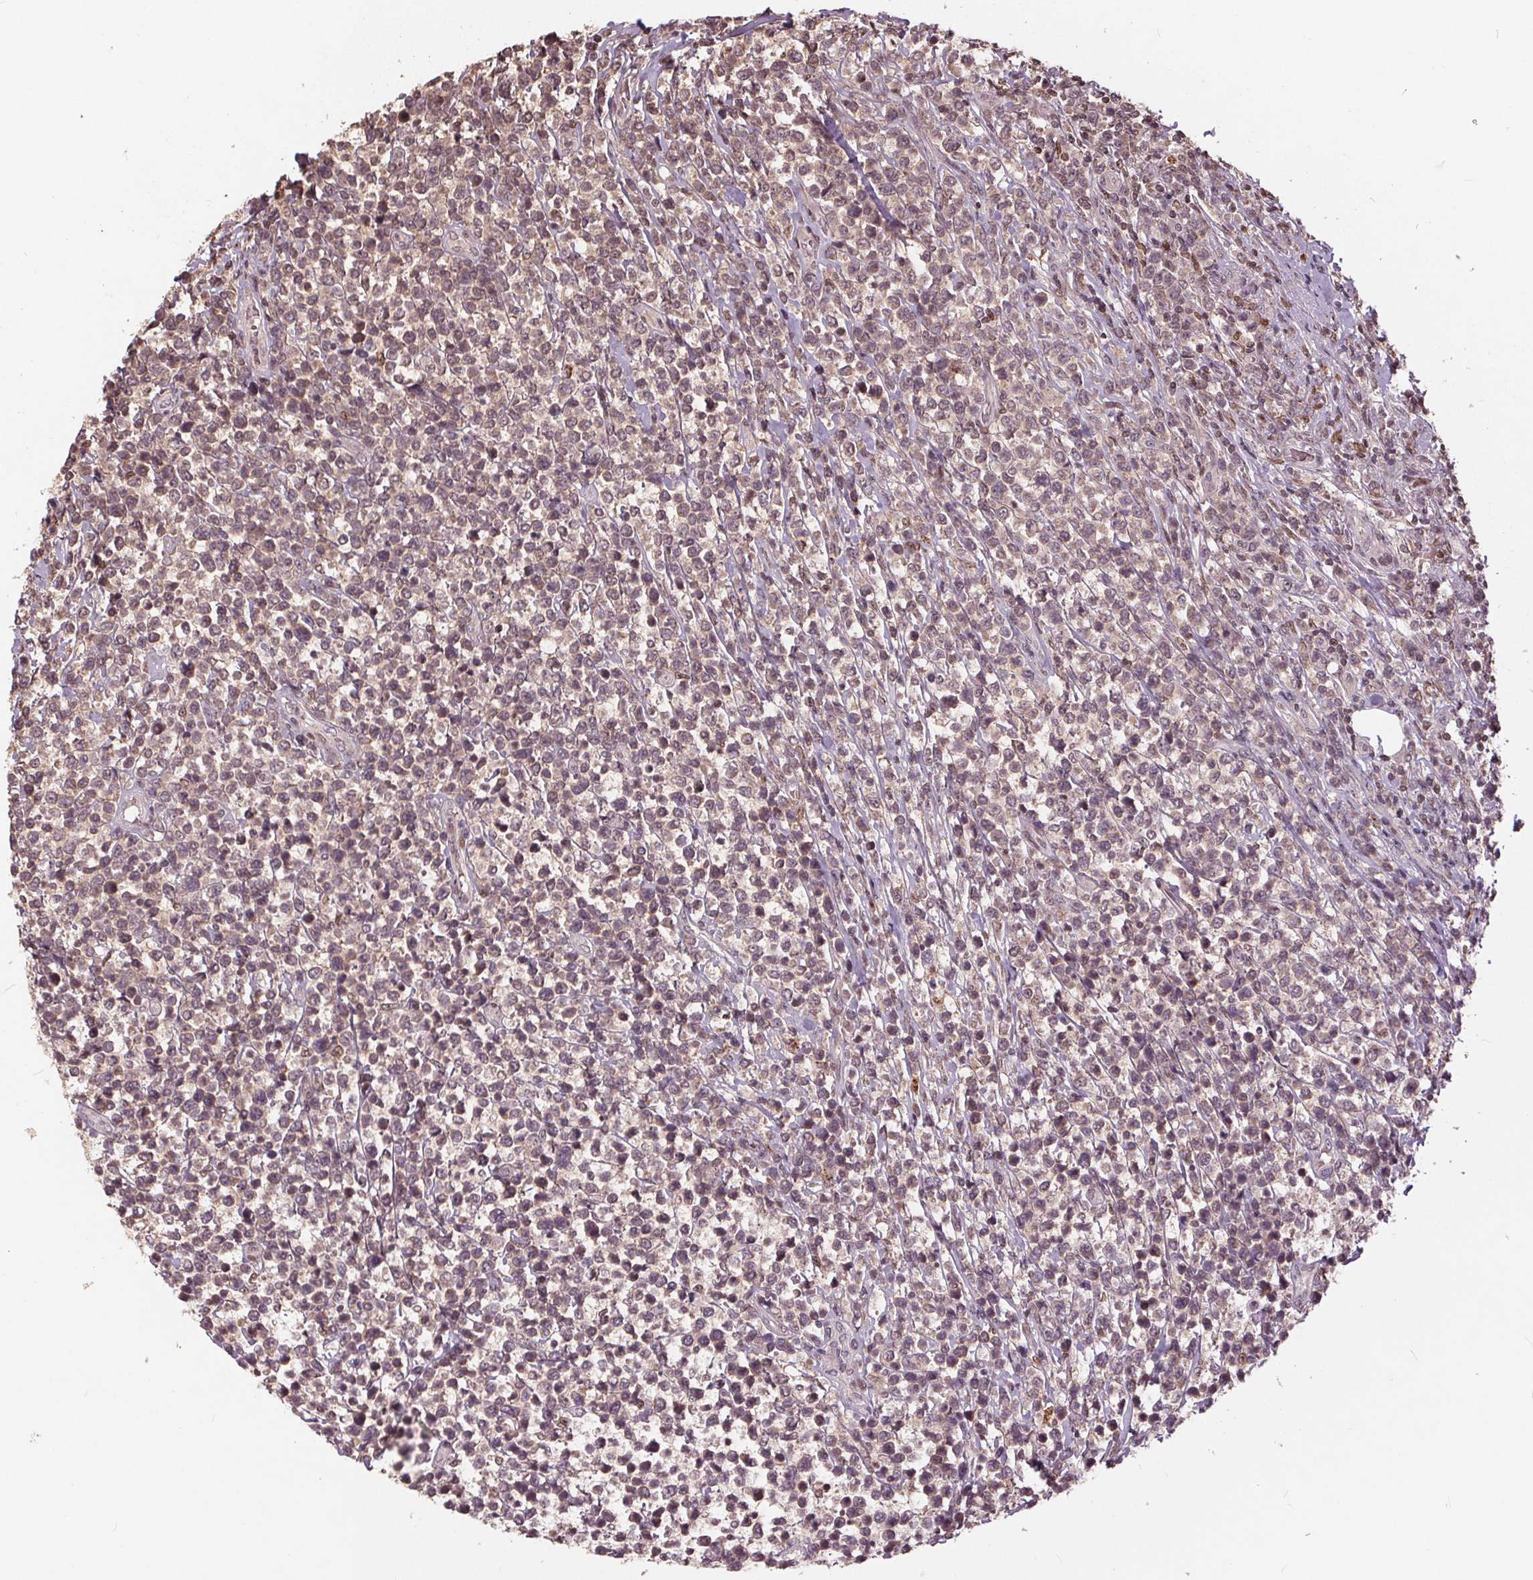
{"staining": {"intensity": "weak", "quantity": "<25%", "location": "nuclear"}, "tissue": "lymphoma", "cell_type": "Tumor cells", "image_type": "cancer", "snomed": [{"axis": "morphology", "description": "Malignant lymphoma, non-Hodgkin's type, High grade"}, {"axis": "topography", "description": "Soft tissue"}], "caption": "Lymphoma was stained to show a protein in brown. There is no significant expression in tumor cells. (DAB IHC with hematoxylin counter stain).", "gene": "HIF1AN", "patient": {"sex": "female", "age": 56}}